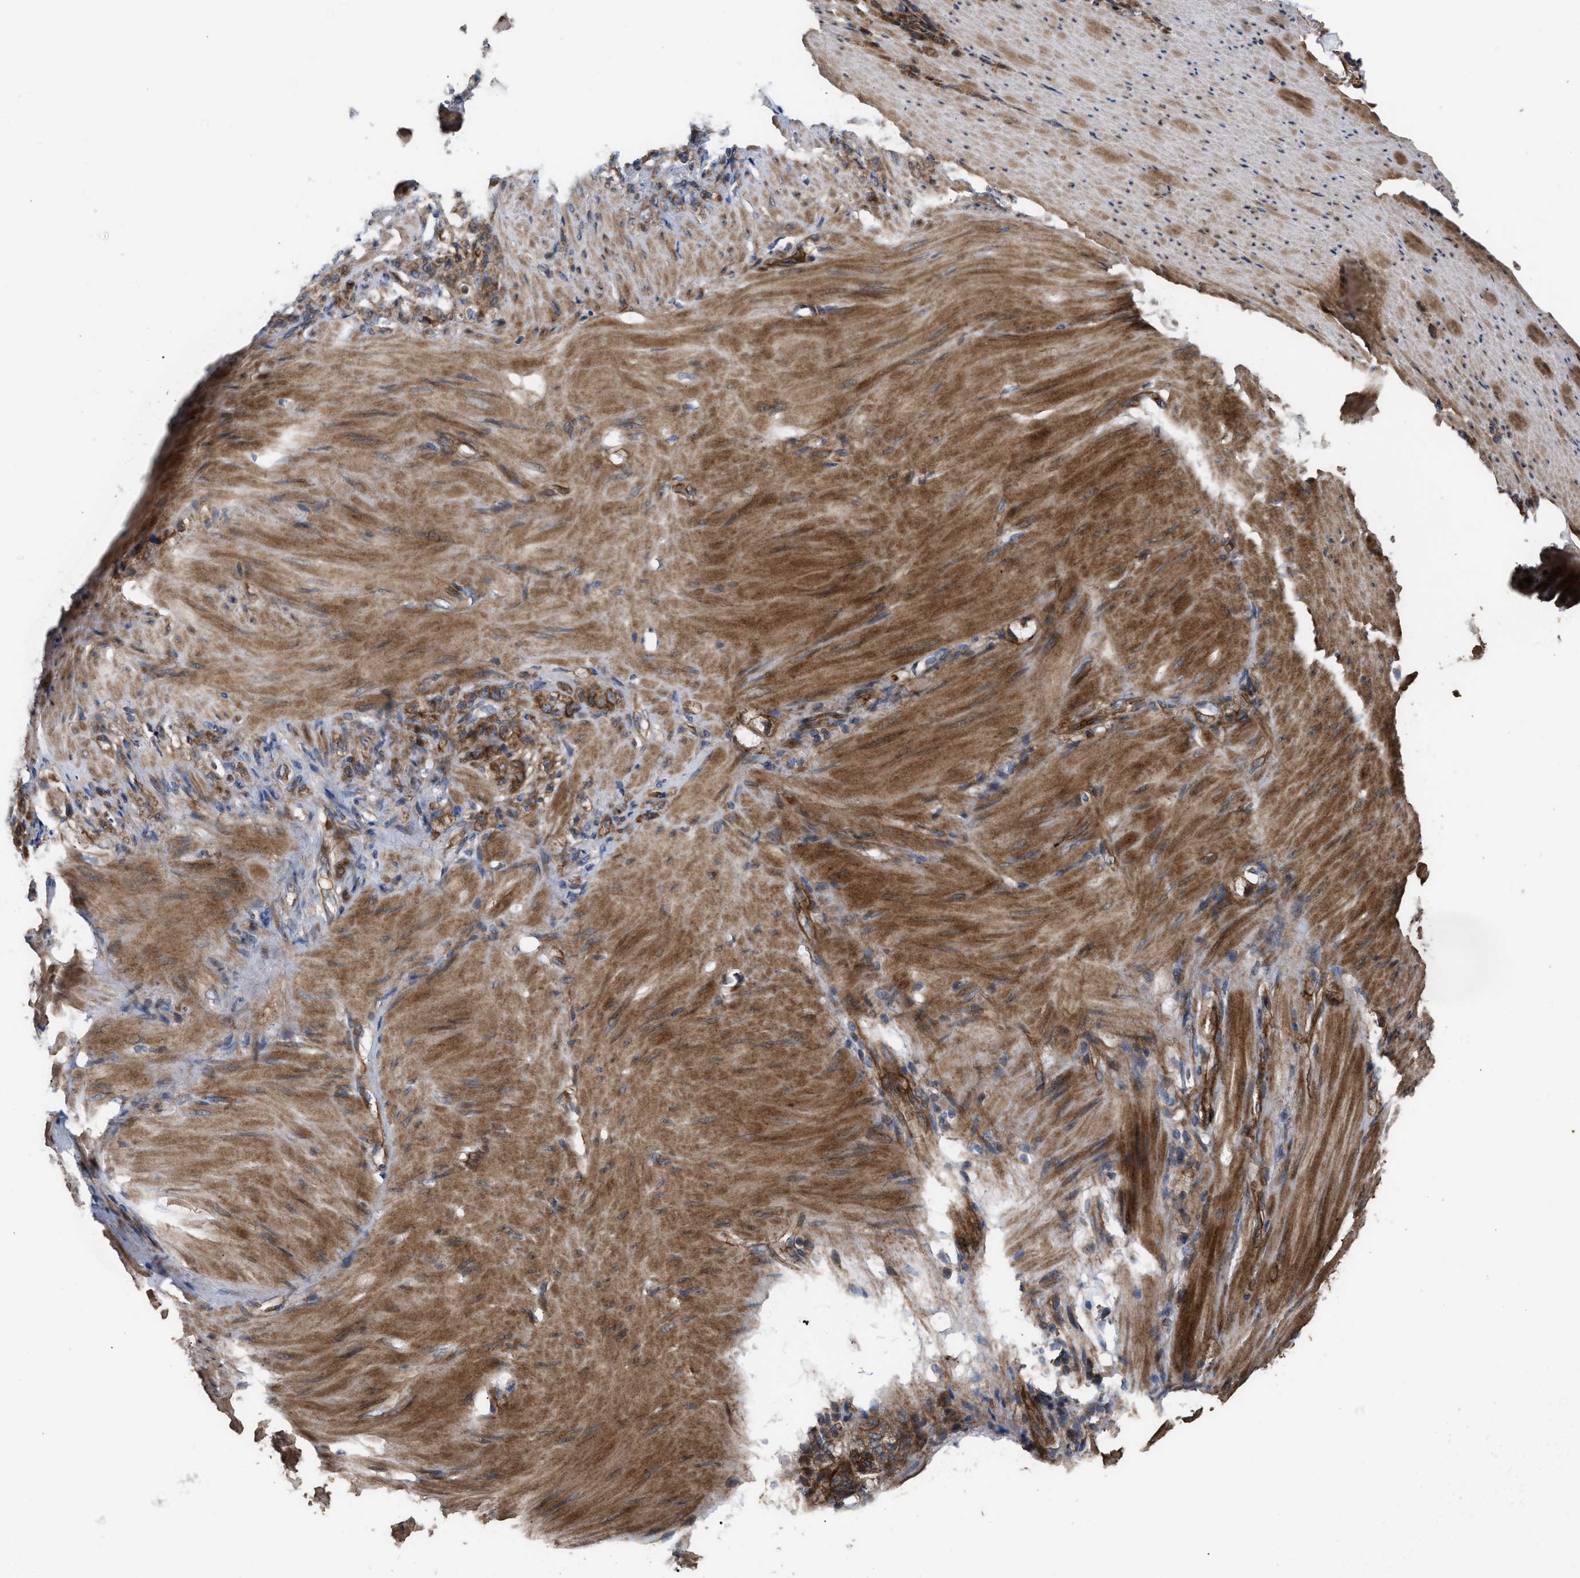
{"staining": {"intensity": "moderate", "quantity": ">75%", "location": "cytoplasmic/membranous"}, "tissue": "stomach cancer", "cell_type": "Tumor cells", "image_type": "cancer", "snomed": [{"axis": "morphology", "description": "Adenocarcinoma, NOS"}, {"axis": "topography", "description": "Stomach"}], "caption": "This micrograph displays immunohistochemistry staining of human stomach cancer, with medium moderate cytoplasmic/membranous staining in about >75% of tumor cells.", "gene": "STAU1", "patient": {"sex": "male", "age": 82}}